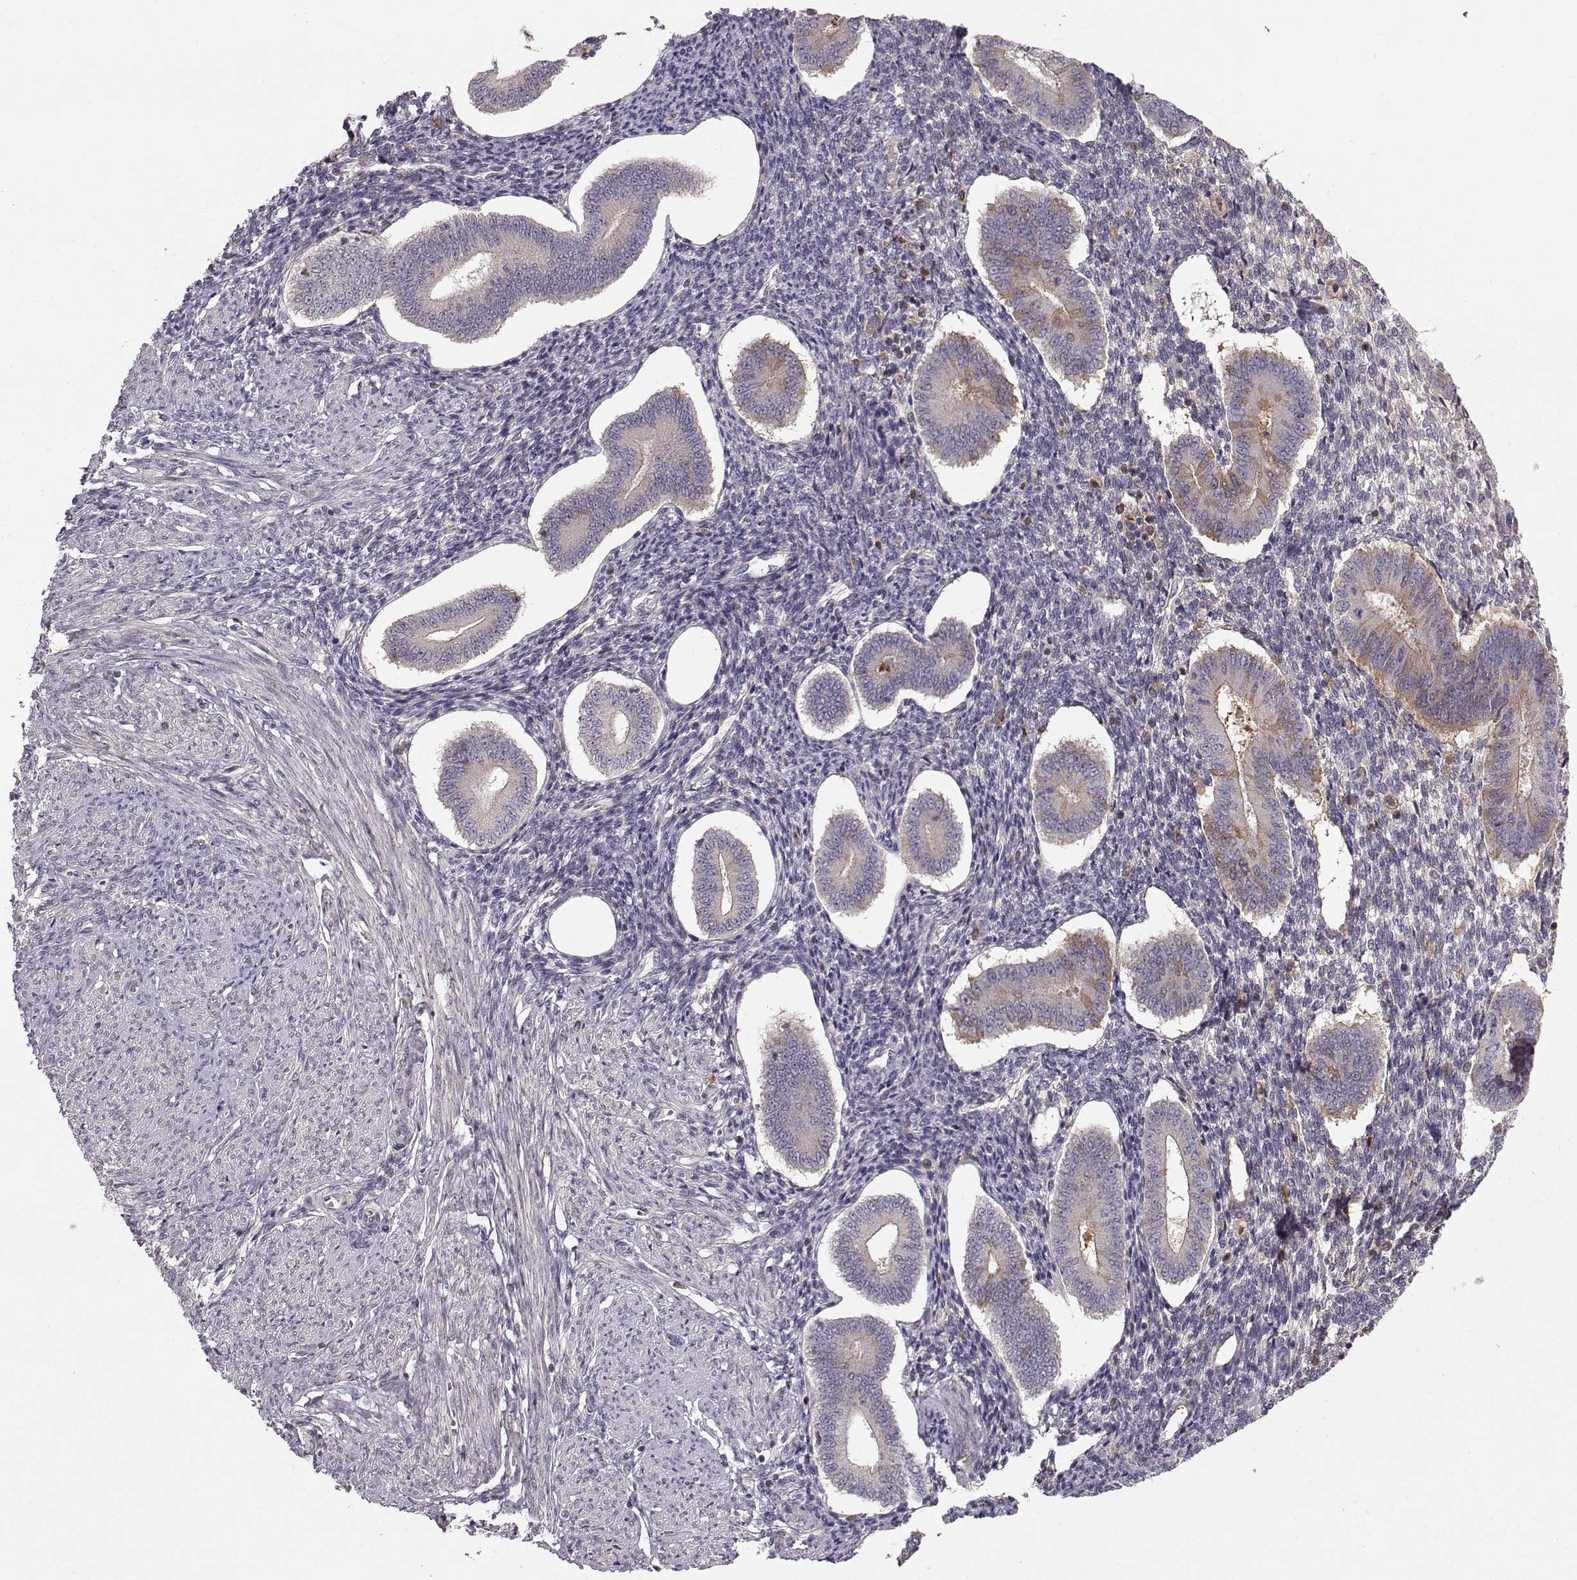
{"staining": {"intensity": "weak", "quantity": "25%-75%", "location": "cytoplasmic/membranous"}, "tissue": "endometrium", "cell_type": "Cells in endometrial stroma", "image_type": "normal", "snomed": [{"axis": "morphology", "description": "Normal tissue, NOS"}, {"axis": "topography", "description": "Endometrium"}], "caption": "Endometrium was stained to show a protein in brown. There is low levels of weak cytoplasmic/membranous expression in about 25%-75% of cells in endometrial stroma. (Stains: DAB in brown, nuclei in blue, Microscopy: brightfield microscopy at high magnification).", "gene": "WNT6", "patient": {"sex": "female", "age": 40}}